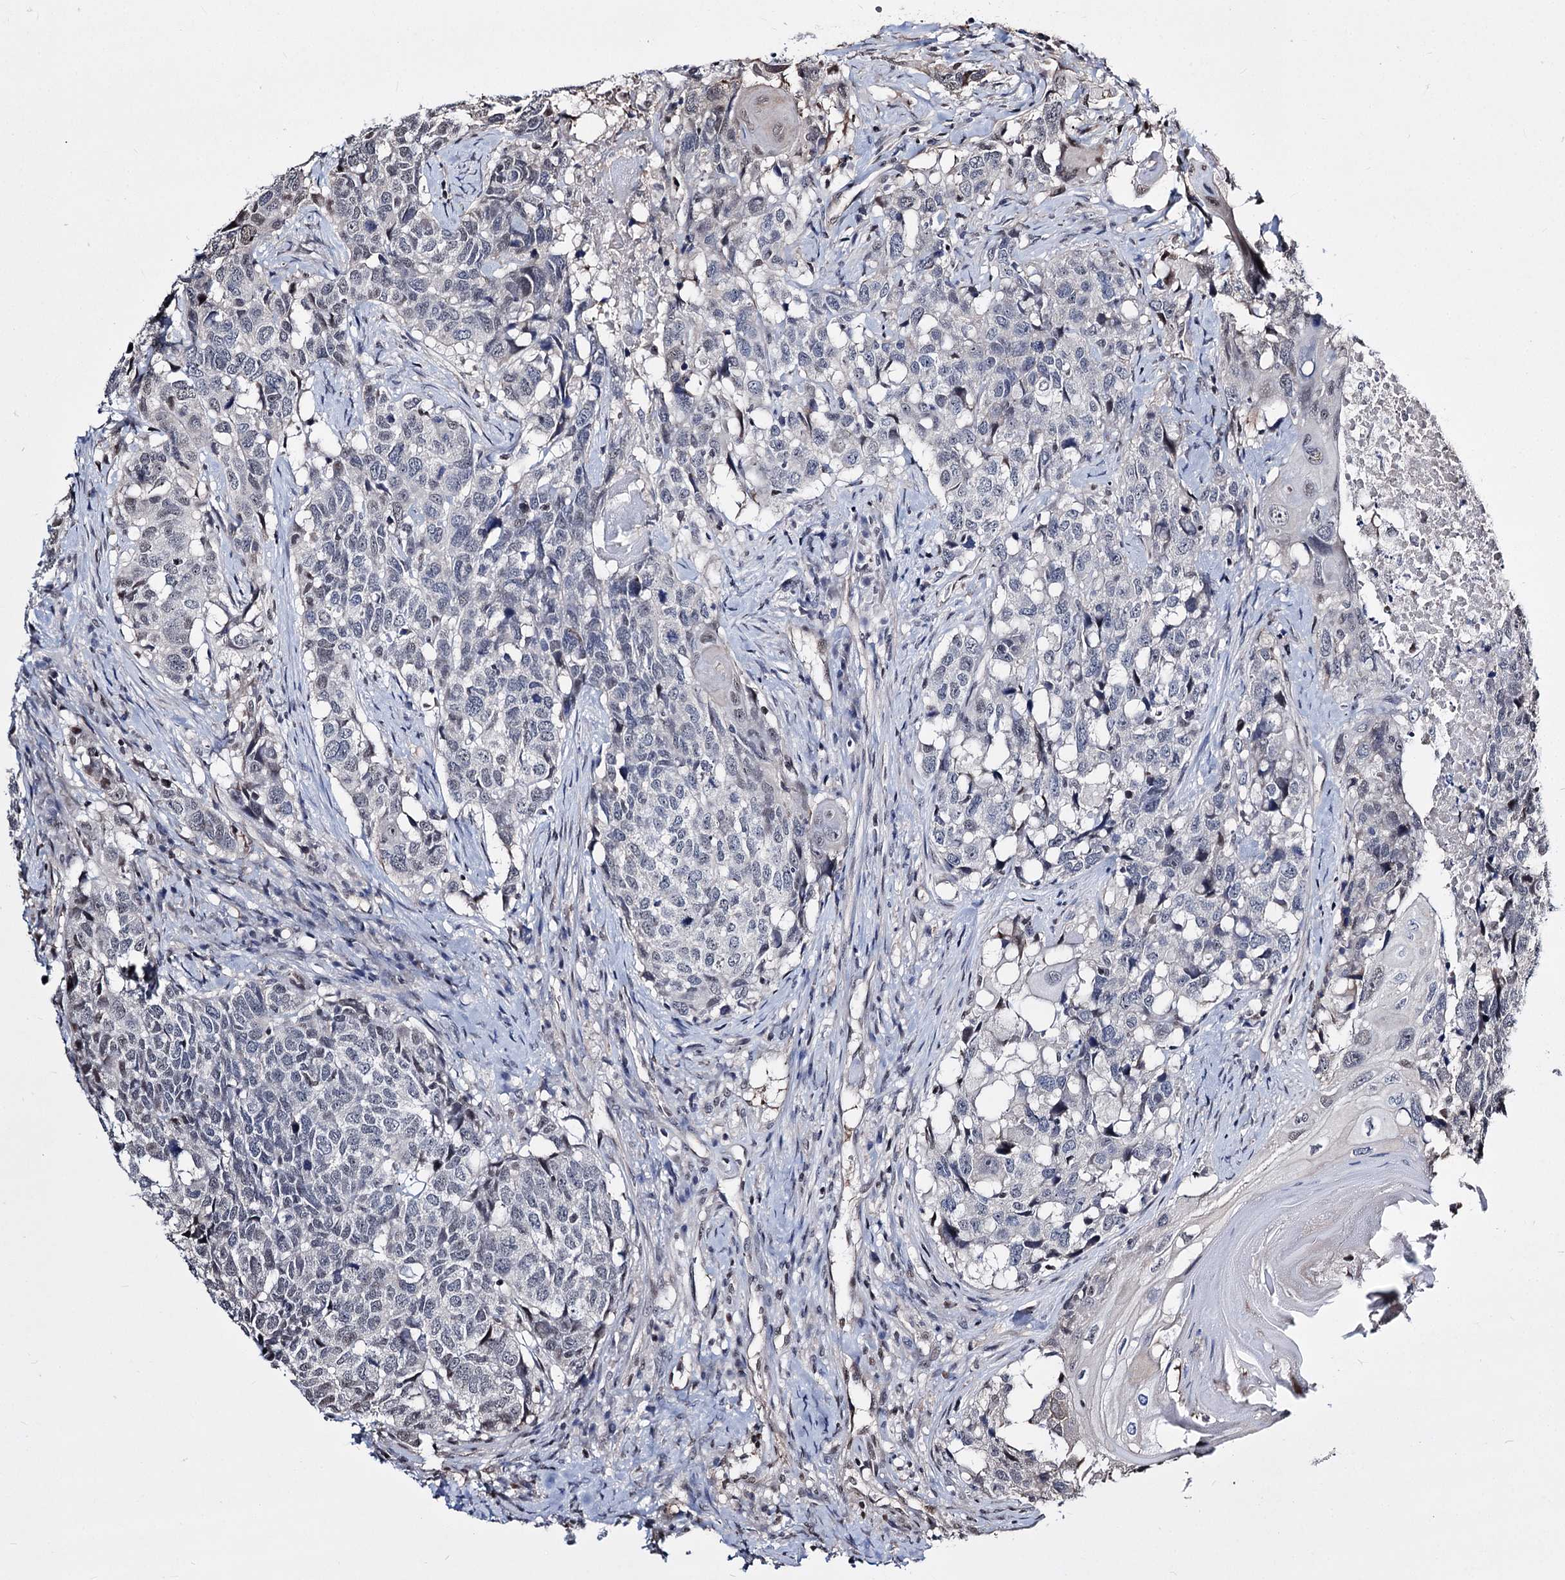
{"staining": {"intensity": "negative", "quantity": "none", "location": "none"}, "tissue": "head and neck cancer", "cell_type": "Tumor cells", "image_type": "cancer", "snomed": [{"axis": "morphology", "description": "Squamous cell carcinoma, NOS"}, {"axis": "topography", "description": "Head-Neck"}], "caption": "Squamous cell carcinoma (head and neck) stained for a protein using immunohistochemistry exhibits no expression tumor cells.", "gene": "CHMP7", "patient": {"sex": "male", "age": 66}}